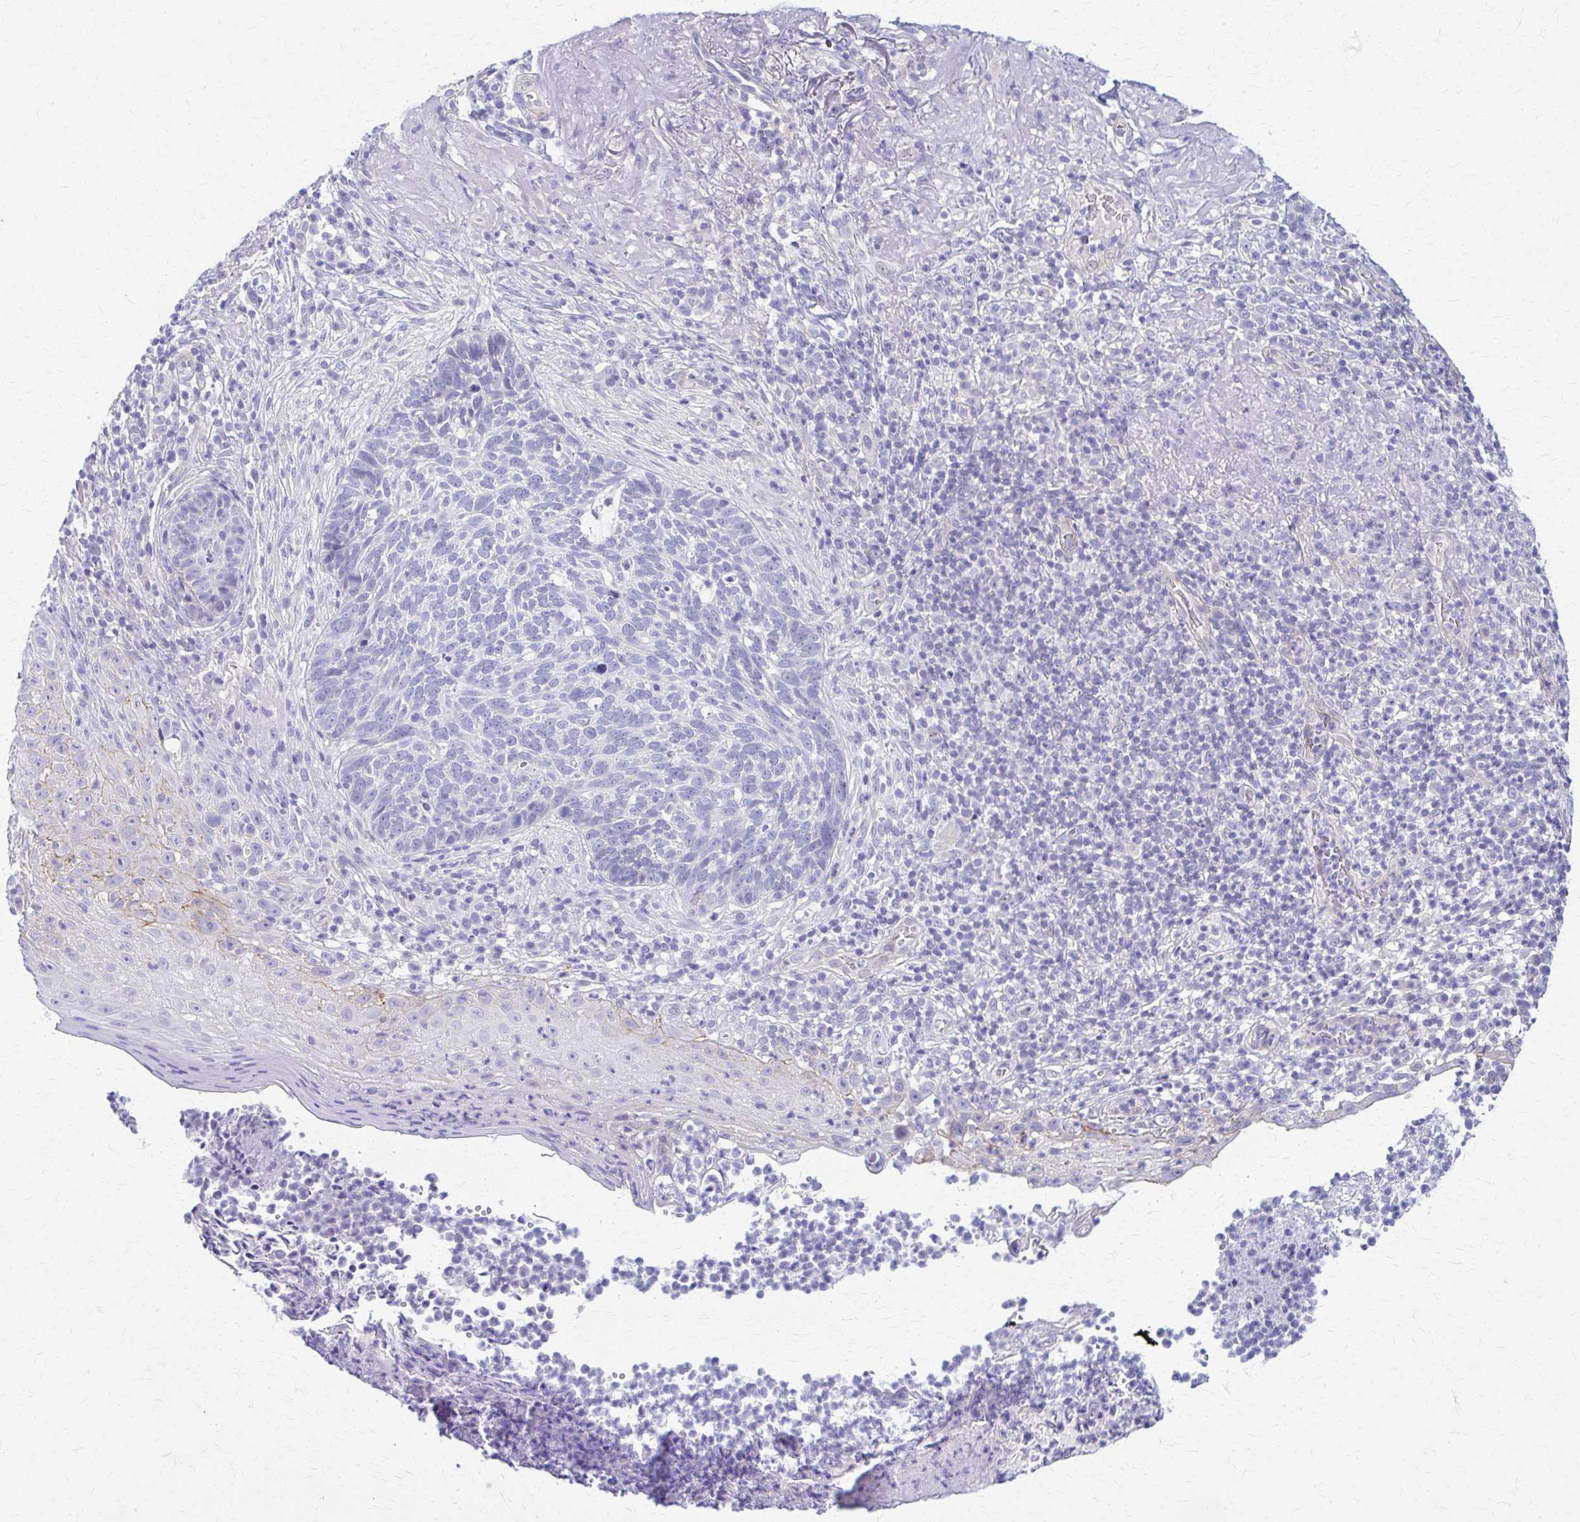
{"staining": {"intensity": "negative", "quantity": "none", "location": "none"}, "tissue": "skin cancer", "cell_type": "Tumor cells", "image_type": "cancer", "snomed": [{"axis": "morphology", "description": "Basal cell carcinoma"}, {"axis": "topography", "description": "Skin"}, {"axis": "topography", "description": "Skin of face"}], "caption": "This is a image of IHC staining of skin basal cell carcinoma, which shows no staining in tumor cells.", "gene": "RHOBTB2", "patient": {"sex": "female", "age": 95}}